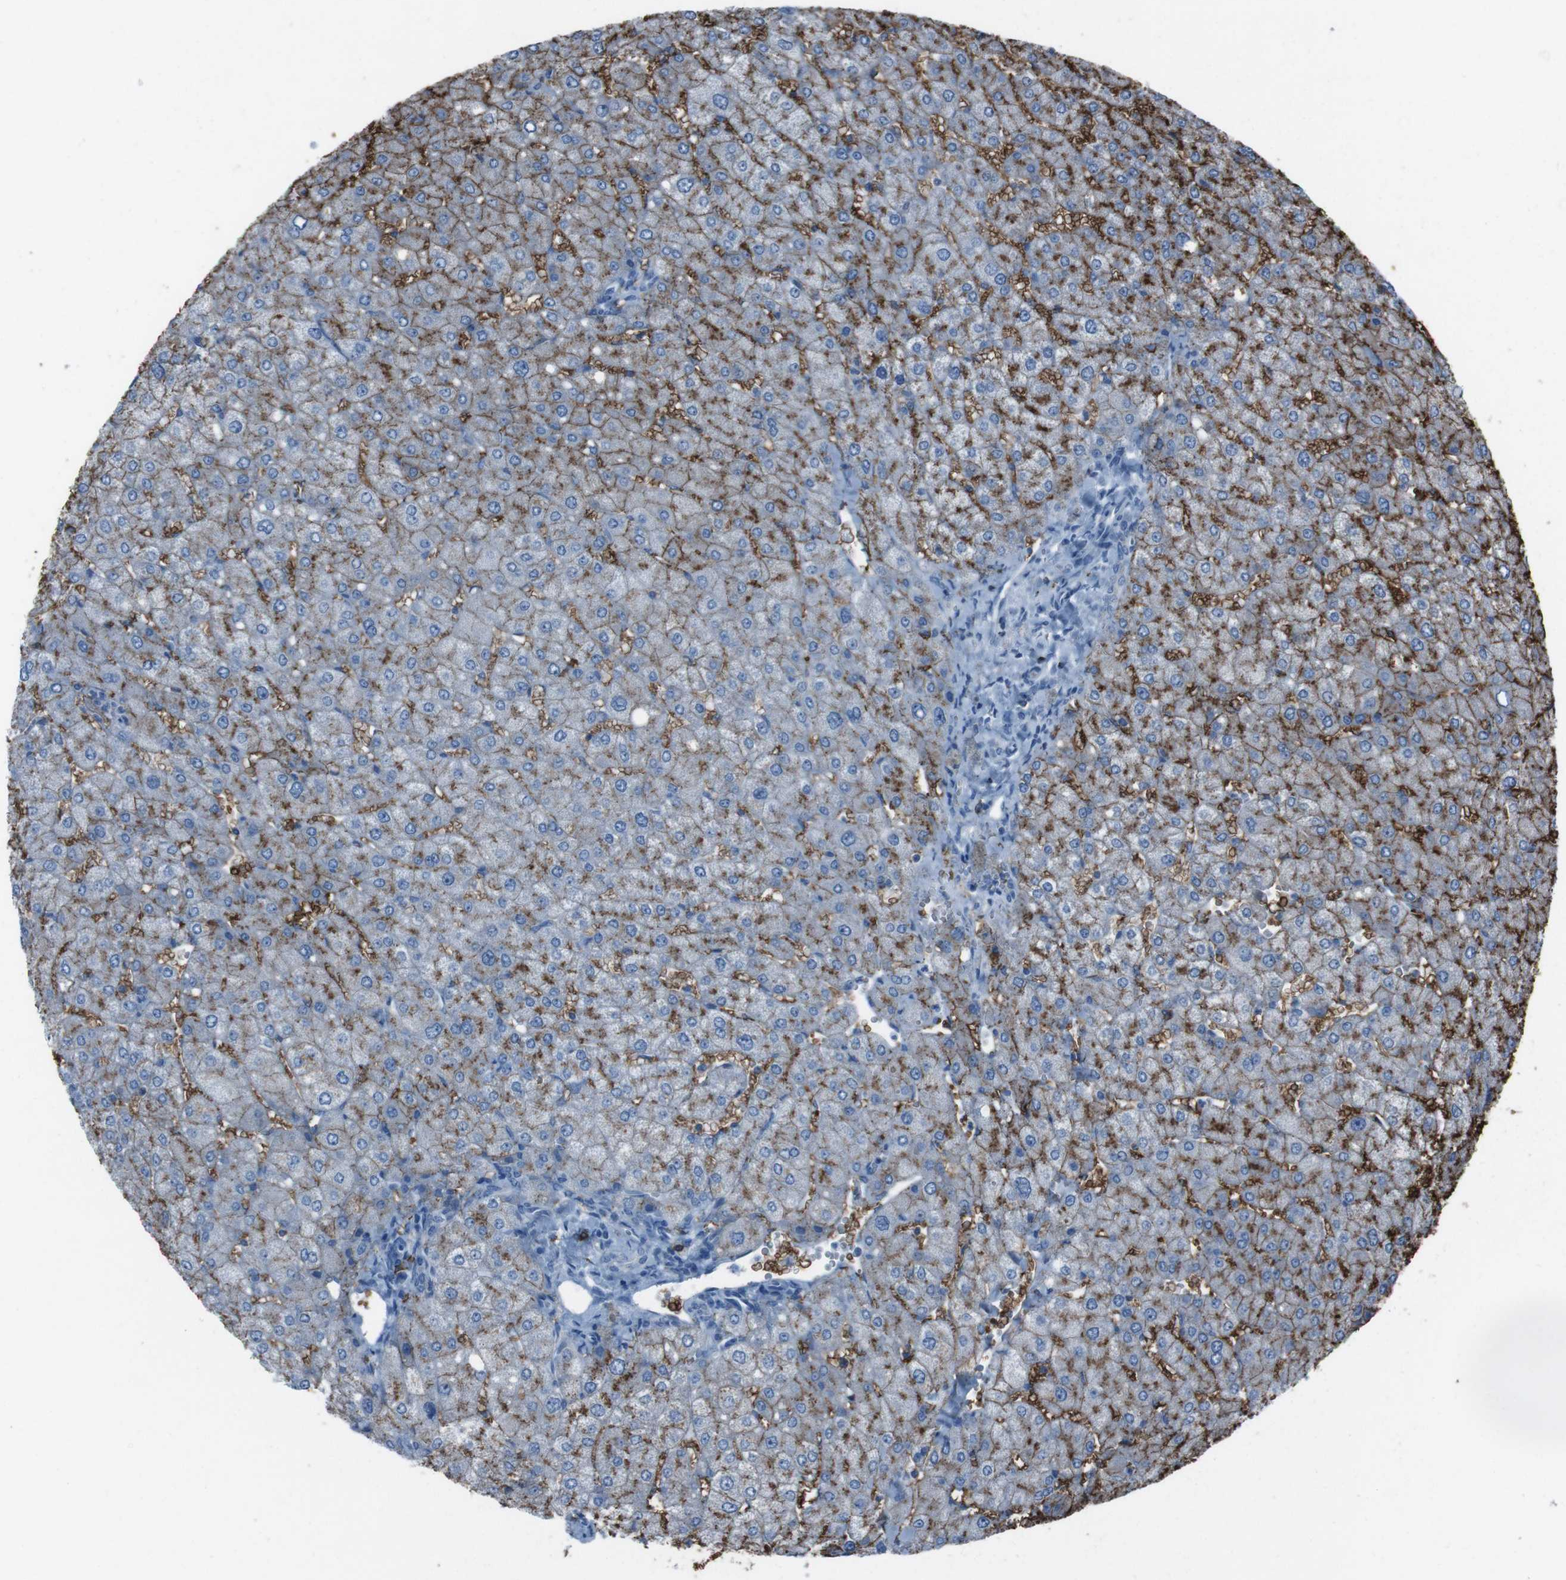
{"staining": {"intensity": "negative", "quantity": "none", "location": "none"}, "tissue": "liver", "cell_type": "Cholangiocytes", "image_type": "normal", "snomed": [{"axis": "morphology", "description": "Normal tissue, NOS"}, {"axis": "topography", "description": "Liver"}], "caption": "A high-resolution photomicrograph shows IHC staining of normal liver, which reveals no significant staining in cholangiocytes.", "gene": "ST6GAL1", "patient": {"sex": "male", "age": 55}}